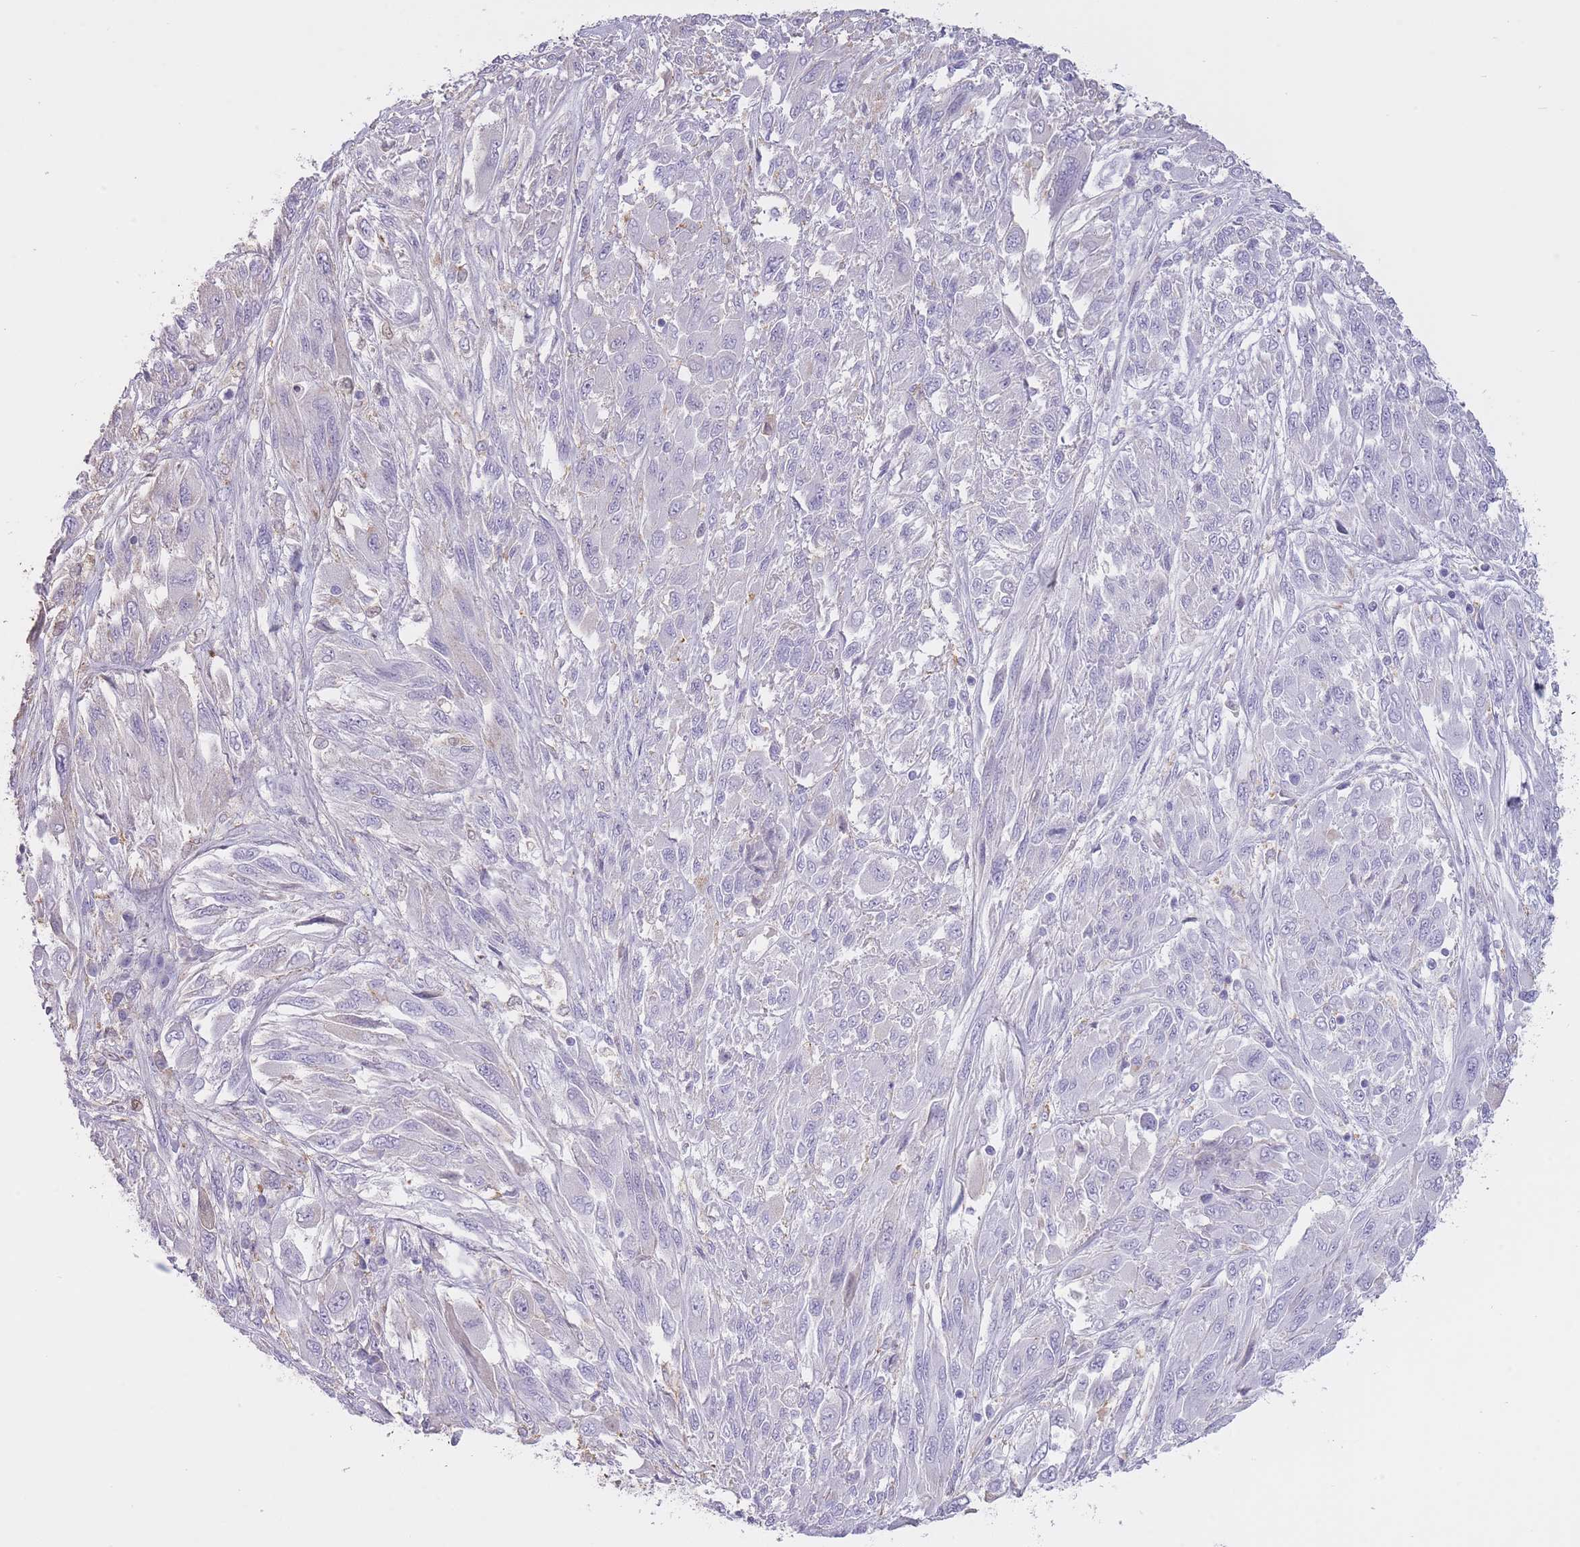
{"staining": {"intensity": "negative", "quantity": "none", "location": "none"}, "tissue": "melanoma", "cell_type": "Tumor cells", "image_type": "cancer", "snomed": [{"axis": "morphology", "description": "Malignant melanoma, NOS"}, {"axis": "topography", "description": "Skin"}], "caption": "This is a photomicrograph of immunohistochemistry staining of melanoma, which shows no positivity in tumor cells.", "gene": "AP3S2", "patient": {"sex": "female", "age": 91}}